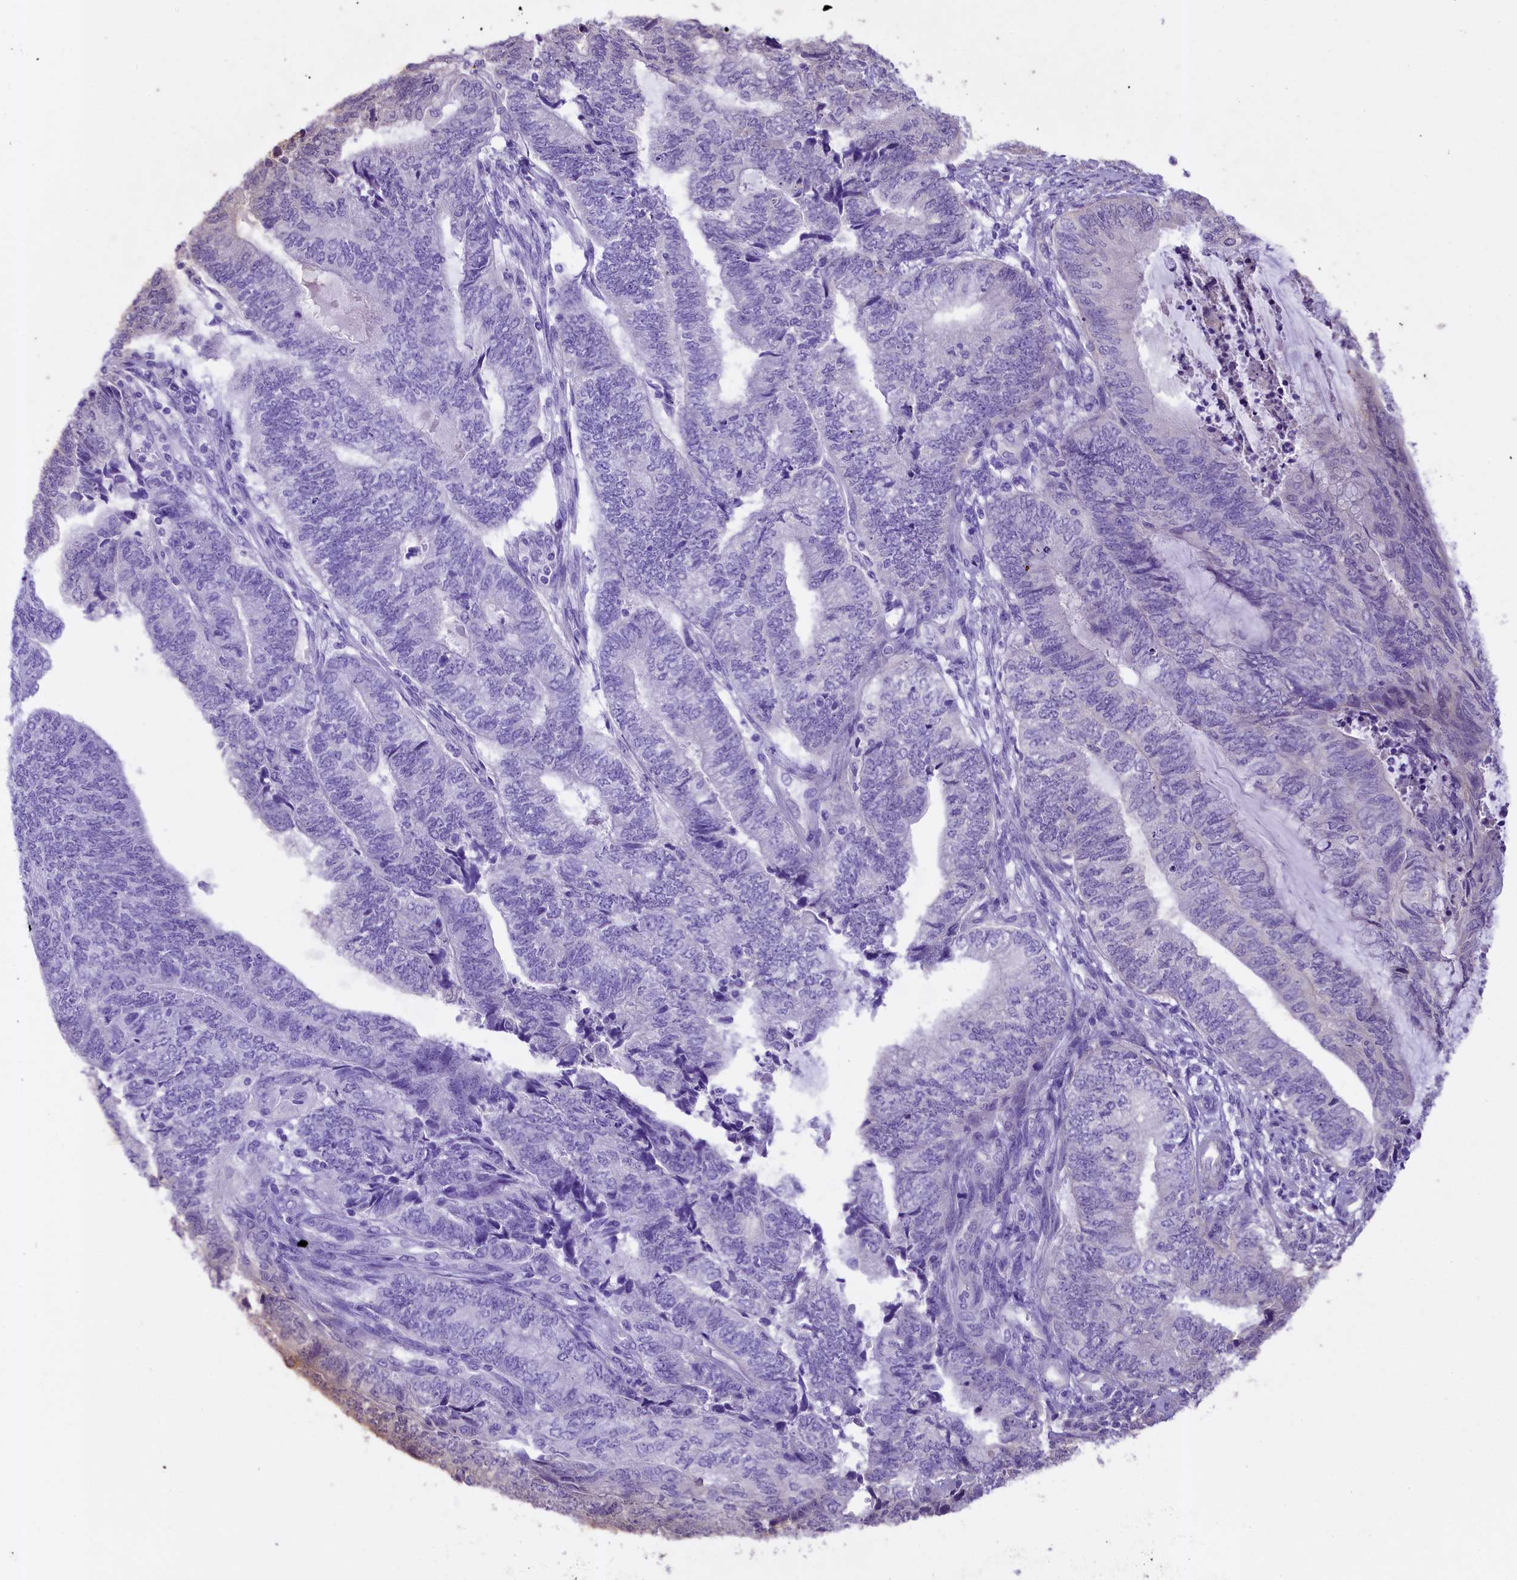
{"staining": {"intensity": "negative", "quantity": "none", "location": "none"}, "tissue": "endometrial cancer", "cell_type": "Tumor cells", "image_type": "cancer", "snomed": [{"axis": "morphology", "description": "Adenocarcinoma, NOS"}, {"axis": "topography", "description": "Uterus"}, {"axis": "topography", "description": "Endometrium"}], "caption": "Tumor cells are negative for protein expression in human adenocarcinoma (endometrial). (DAB (3,3'-diaminobenzidine) immunohistochemistry (IHC) with hematoxylin counter stain).", "gene": "UBXN6", "patient": {"sex": "female", "age": 70}}